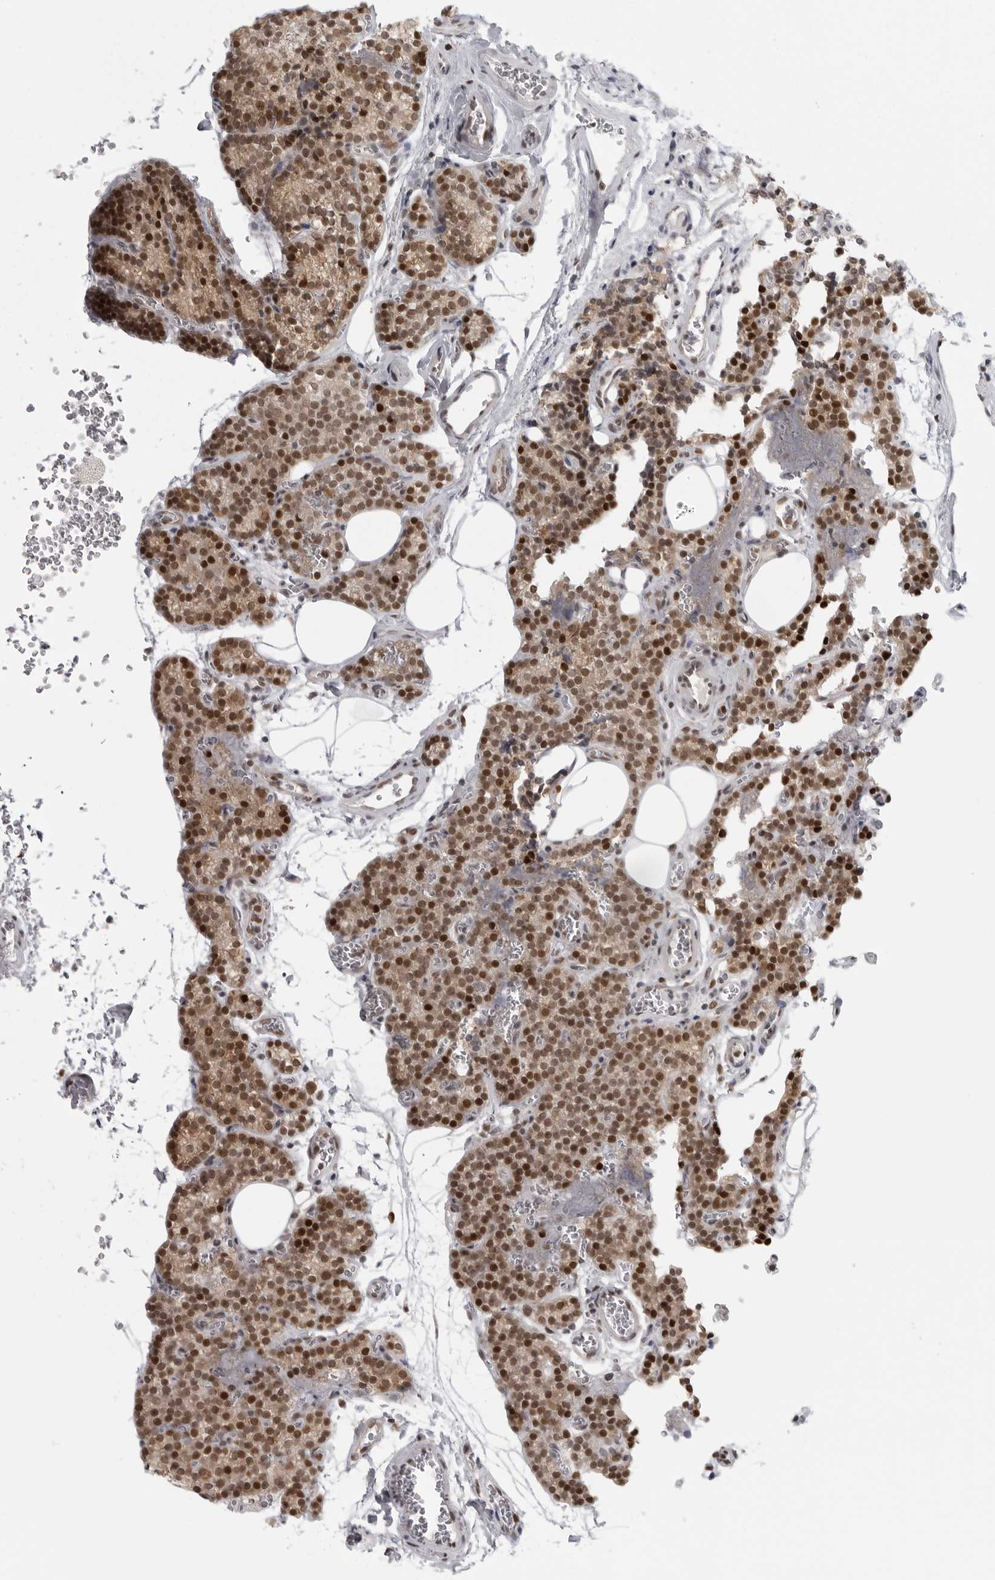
{"staining": {"intensity": "strong", "quantity": "25%-75%", "location": "nuclear"}, "tissue": "parathyroid gland", "cell_type": "Glandular cells", "image_type": "normal", "snomed": [{"axis": "morphology", "description": "Normal tissue, NOS"}, {"axis": "topography", "description": "Parathyroid gland"}], "caption": "Unremarkable parathyroid gland shows strong nuclear positivity in about 25%-75% of glandular cells, visualized by immunohistochemistry.", "gene": "PRDM10", "patient": {"sex": "female", "age": 64}}